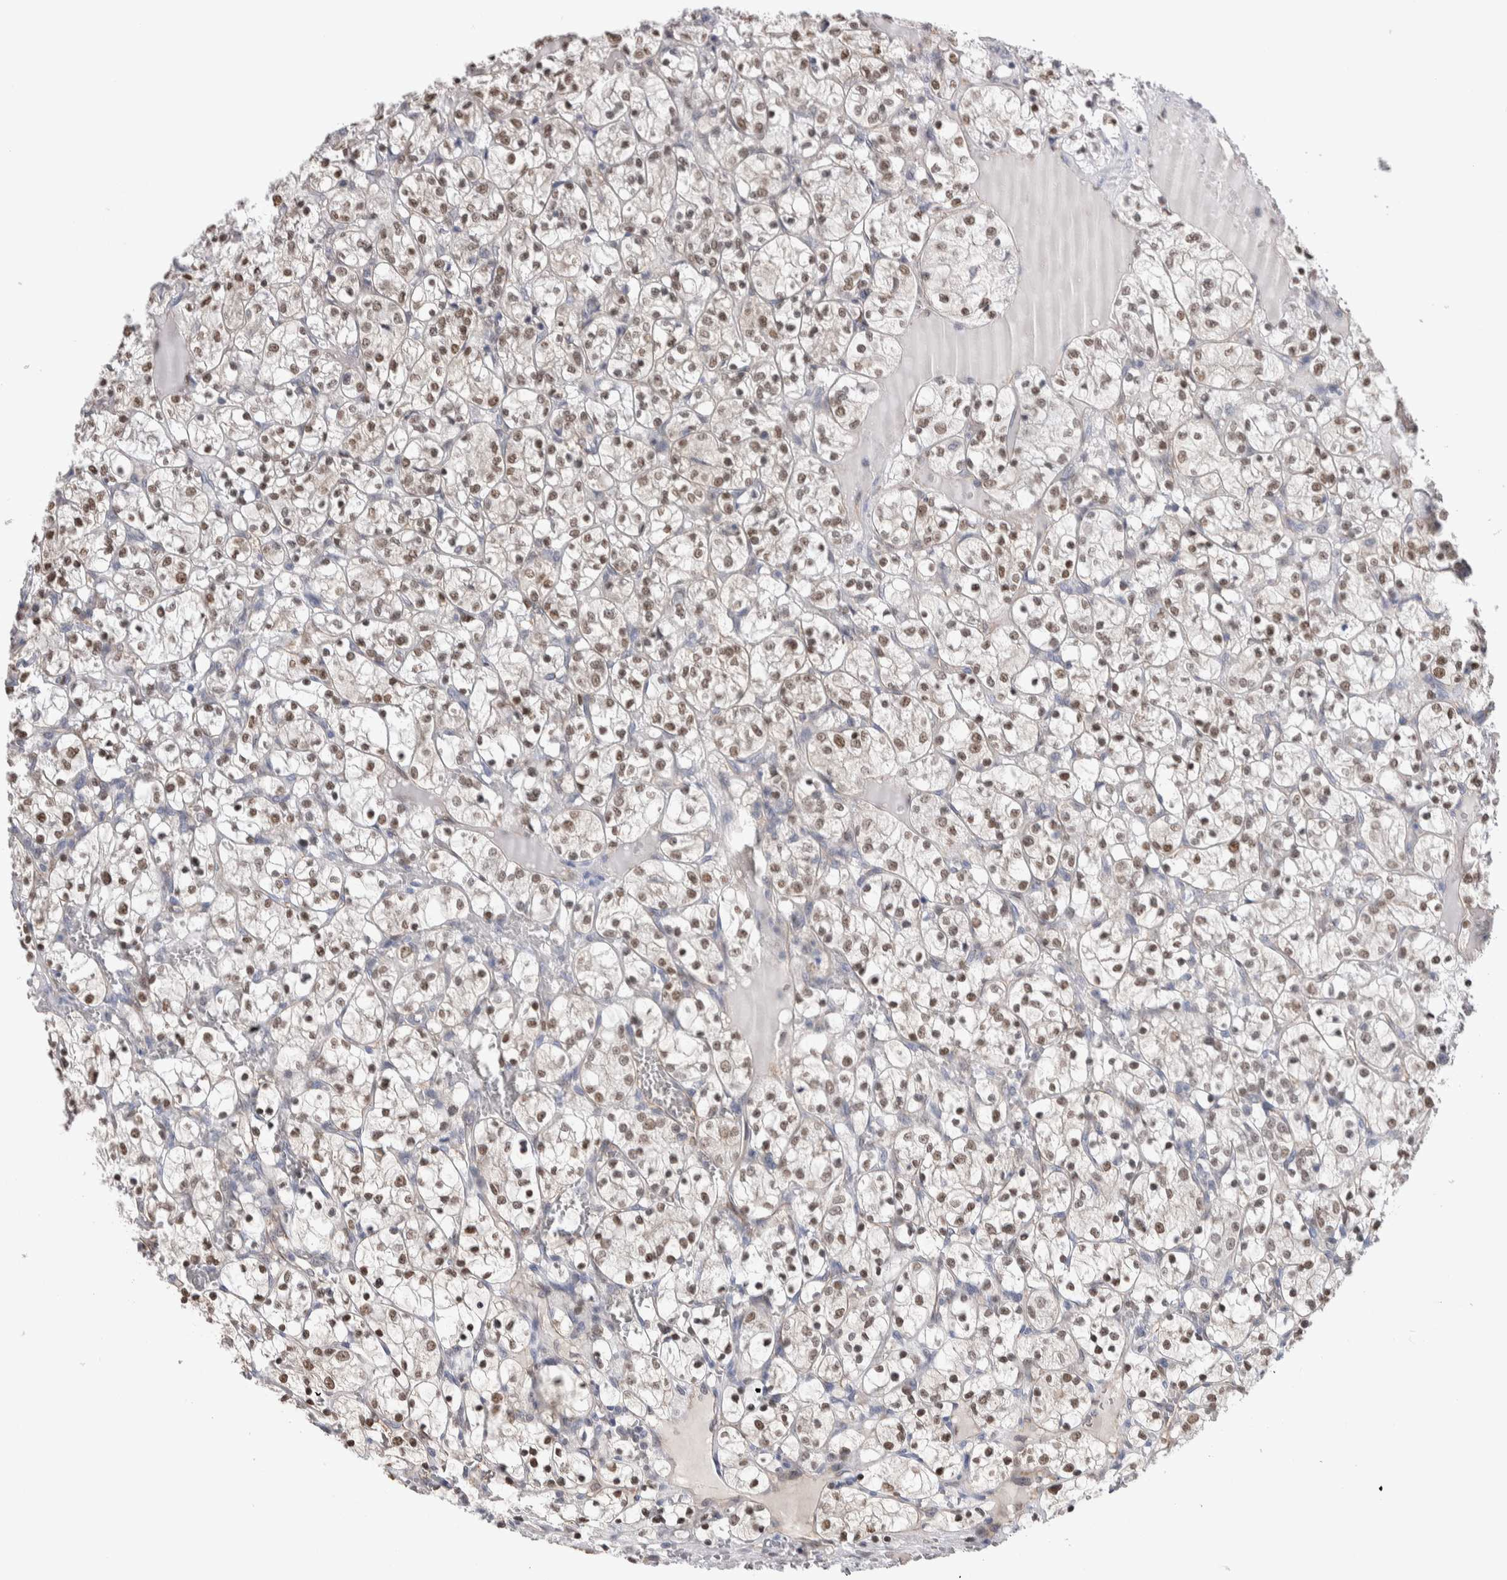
{"staining": {"intensity": "moderate", "quantity": "25%-75%", "location": "nuclear"}, "tissue": "renal cancer", "cell_type": "Tumor cells", "image_type": "cancer", "snomed": [{"axis": "morphology", "description": "Adenocarcinoma, NOS"}, {"axis": "topography", "description": "Kidney"}], "caption": "Protein staining by IHC shows moderate nuclear staining in approximately 25%-75% of tumor cells in renal adenocarcinoma.", "gene": "ZBTB49", "patient": {"sex": "female", "age": 69}}